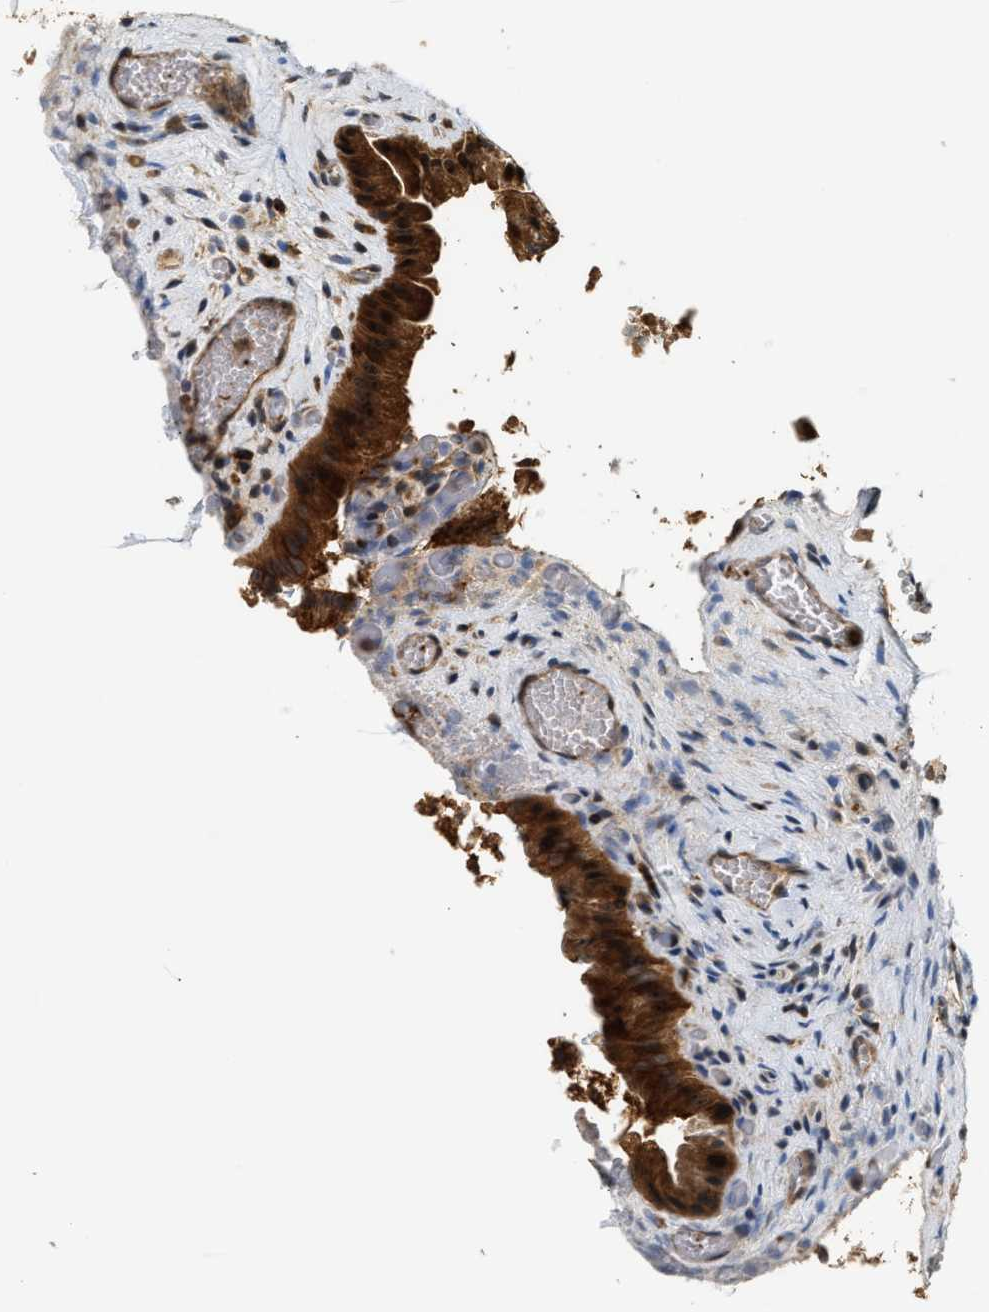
{"staining": {"intensity": "strong", "quantity": ">75%", "location": "cytoplasmic/membranous"}, "tissue": "gallbladder", "cell_type": "Glandular cells", "image_type": "normal", "snomed": [{"axis": "morphology", "description": "Normal tissue, NOS"}, {"axis": "topography", "description": "Gallbladder"}], "caption": "Immunohistochemical staining of normal gallbladder demonstrates >75% levels of strong cytoplasmic/membranous protein expression in about >75% of glandular cells.", "gene": "SNX5", "patient": {"sex": "male", "age": 49}}